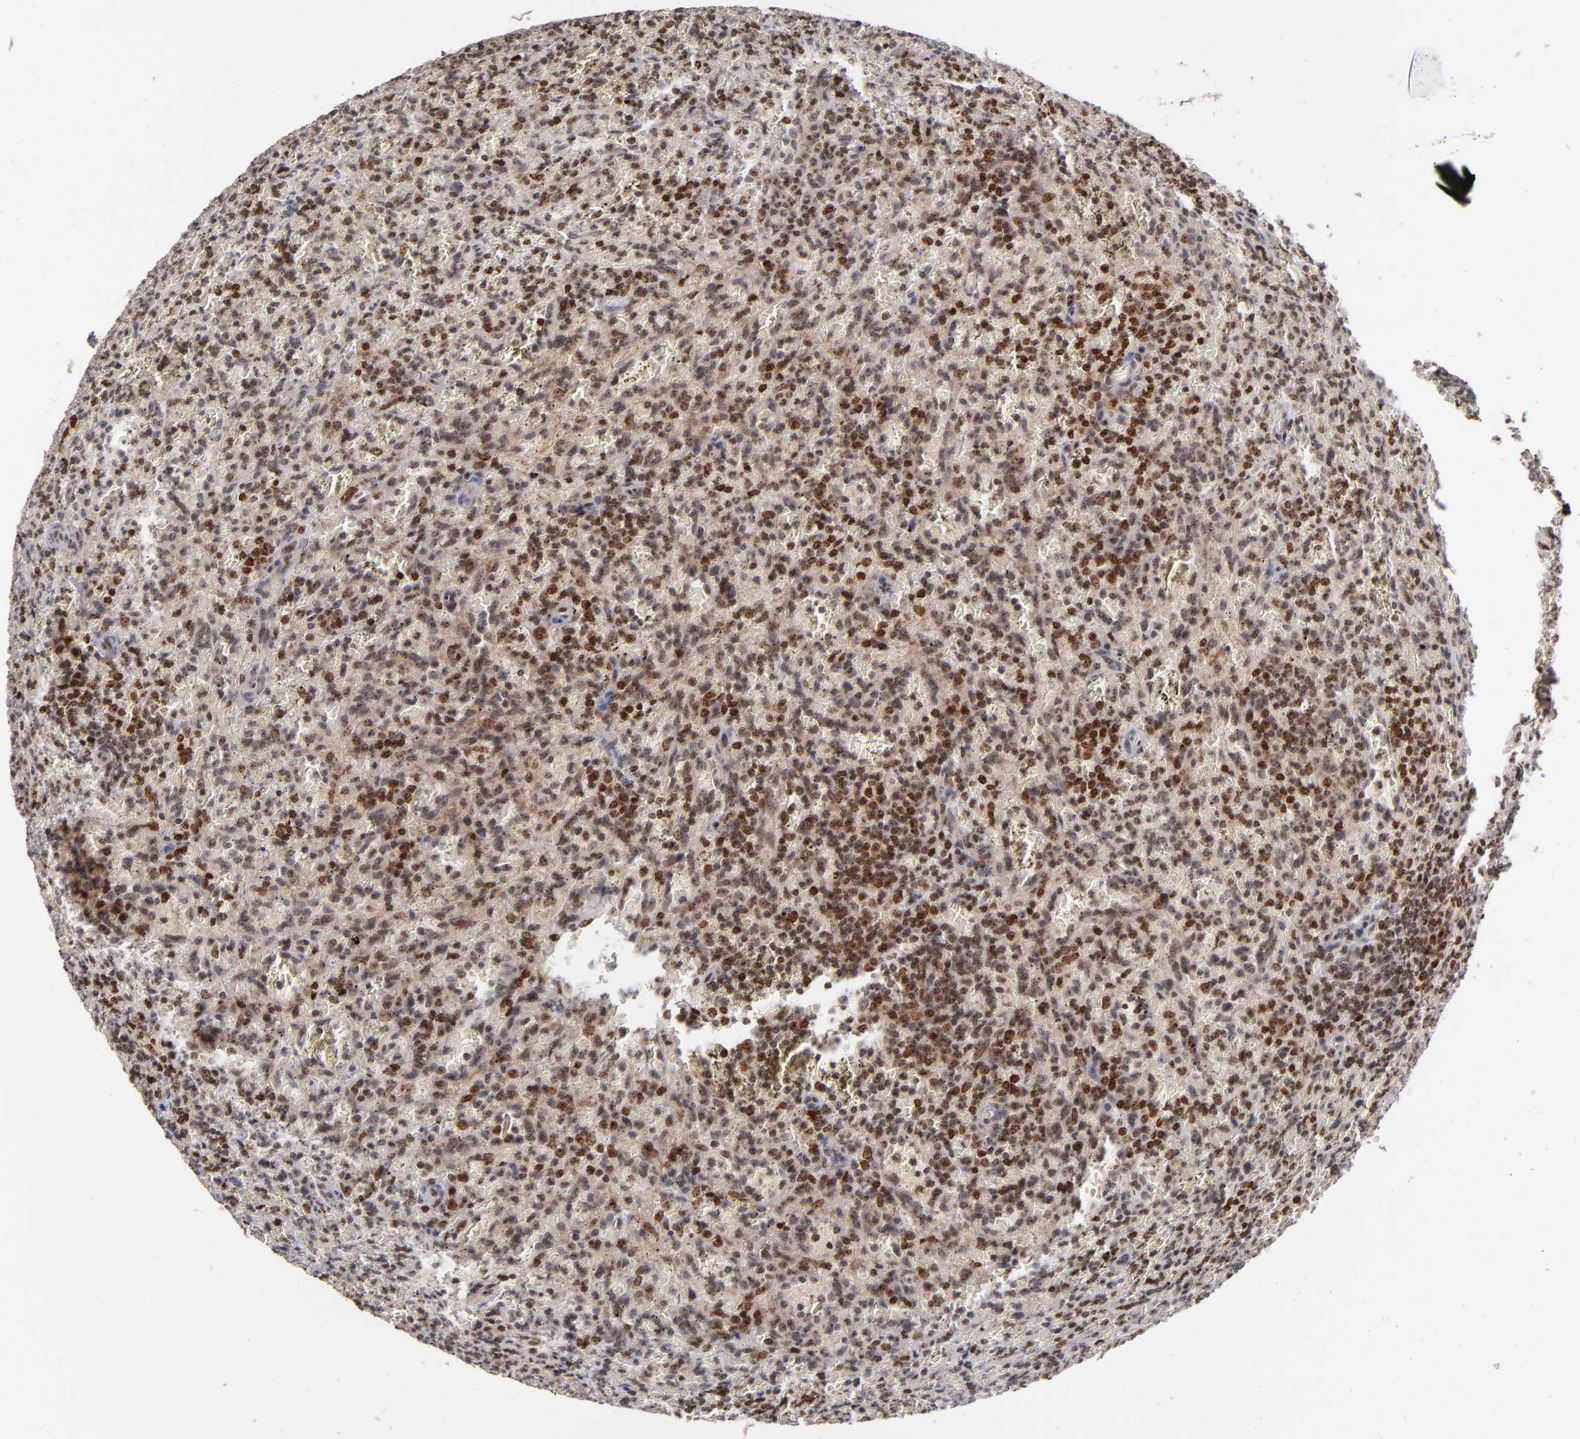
{"staining": {"intensity": "weak", "quantity": ">75%", "location": "cytoplasmic/membranous,nuclear"}, "tissue": "lymphoma", "cell_type": "Tumor cells", "image_type": "cancer", "snomed": [{"axis": "morphology", "description": "Malignant lymphoma, non-Hodgkin's type, Low grade"}, {"axis": "topography", "description": "Spleen"}], "caption": "The image demonstrates a brown stain indicating the presence of a protein in the cytoplasmic/membranous and nuclear of tumor cells in lymphoma. The staining is performed using DAB (3,3'-diaminobenzidine) brown chromogen to label protein expression. The nuclei are counter-stained blue using hematoxylin.", "gene": "PCNX4", "patient": {"sex": "female", "age": 64}}